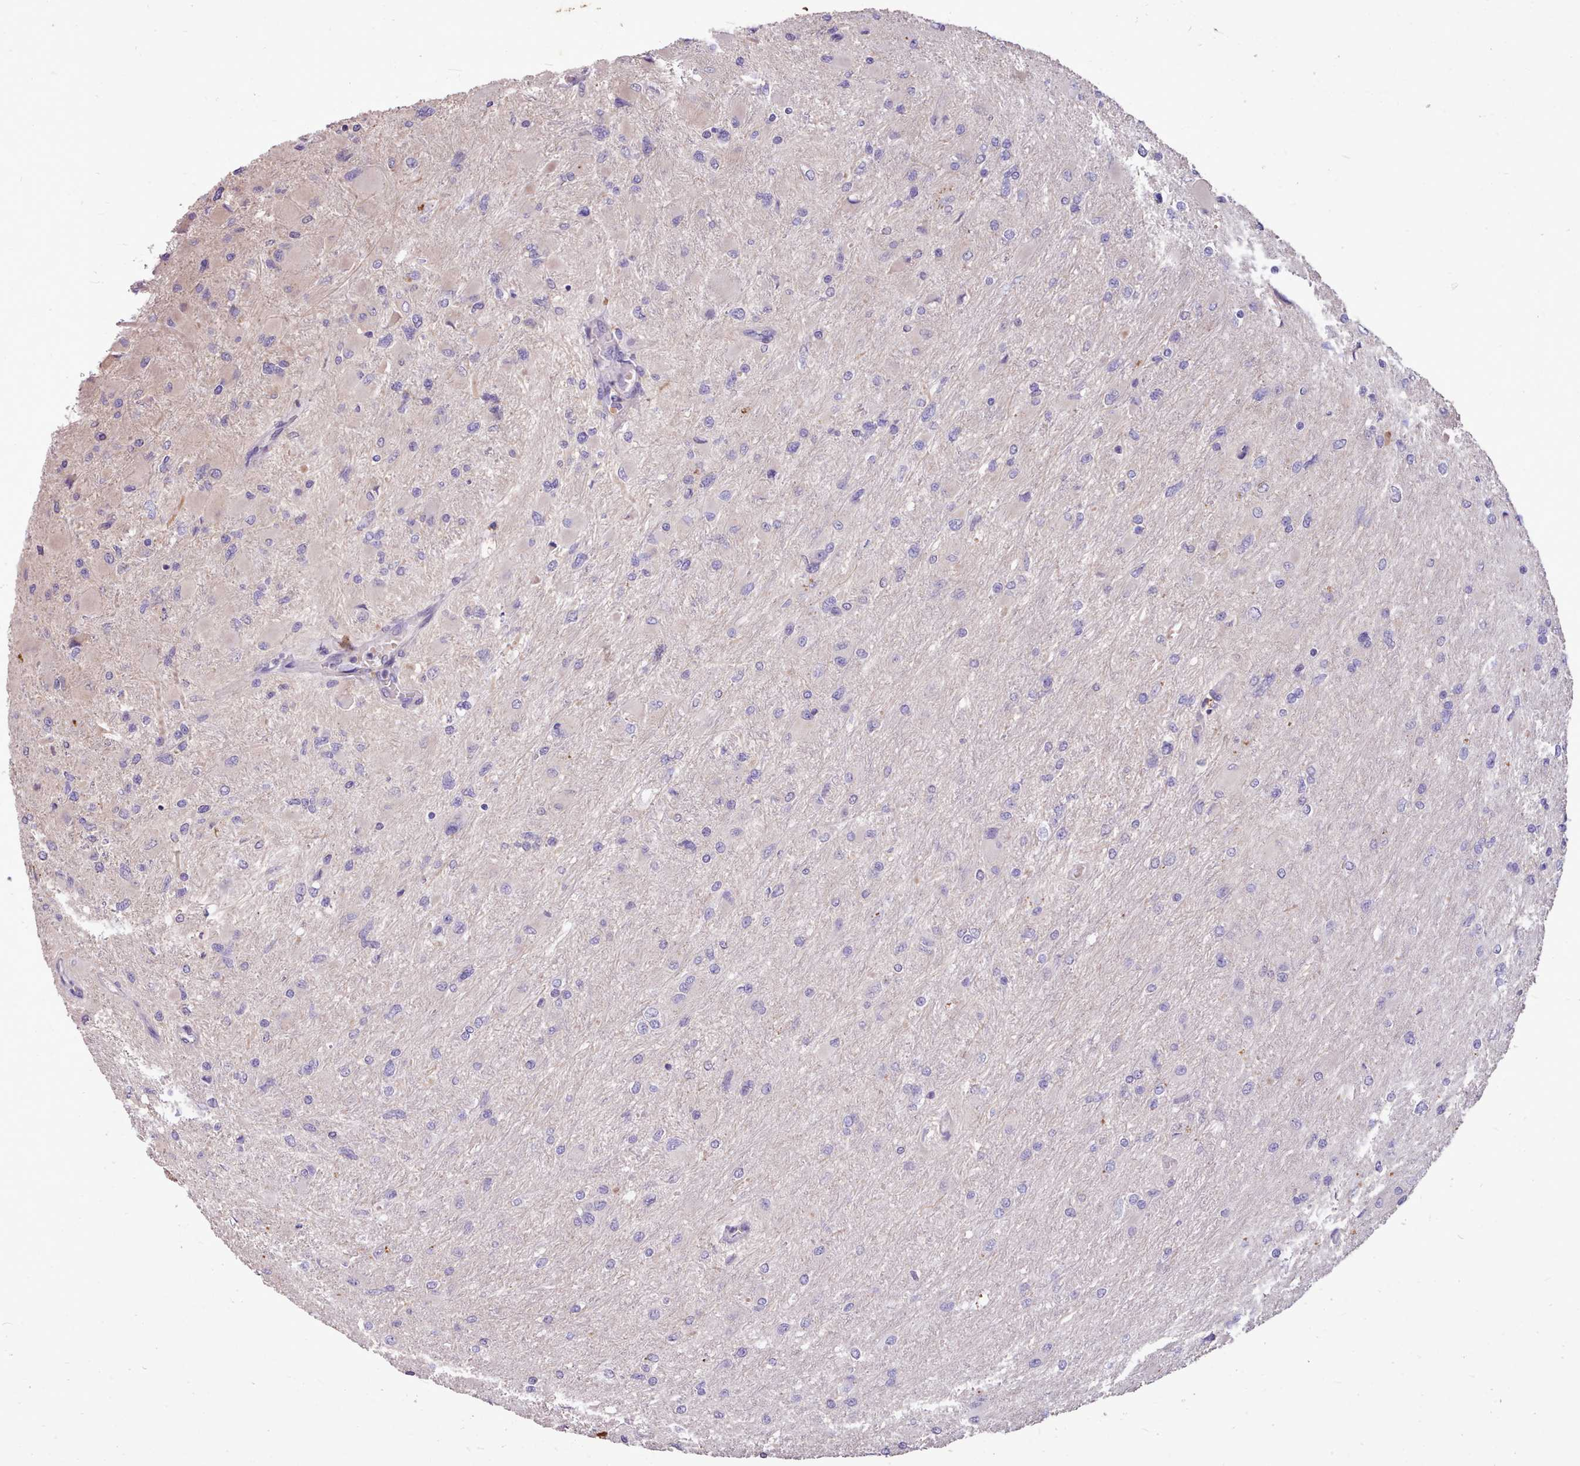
{"staining": {"intensity": "negative", "quantity": "none", "location": "none"}, "tissue": "glioma", "cell_type": "Tumor cells", "image_type": "cancer", "snomed": [{"axis": "morphology", "description": "Glioma, malignant, High grade"}, {"axis": "topography", "description": "Cerebral cortex"}], "caption": "Immunohistochemistry photomicrograph of neoplastic tissue: glioma stained with DAB (3,3'-diaminobenzidine) demonstrates no significant protein positivity in tumor cells.", "gene": "ZNF607", "patient": {"sex": "female", "age": 36}}